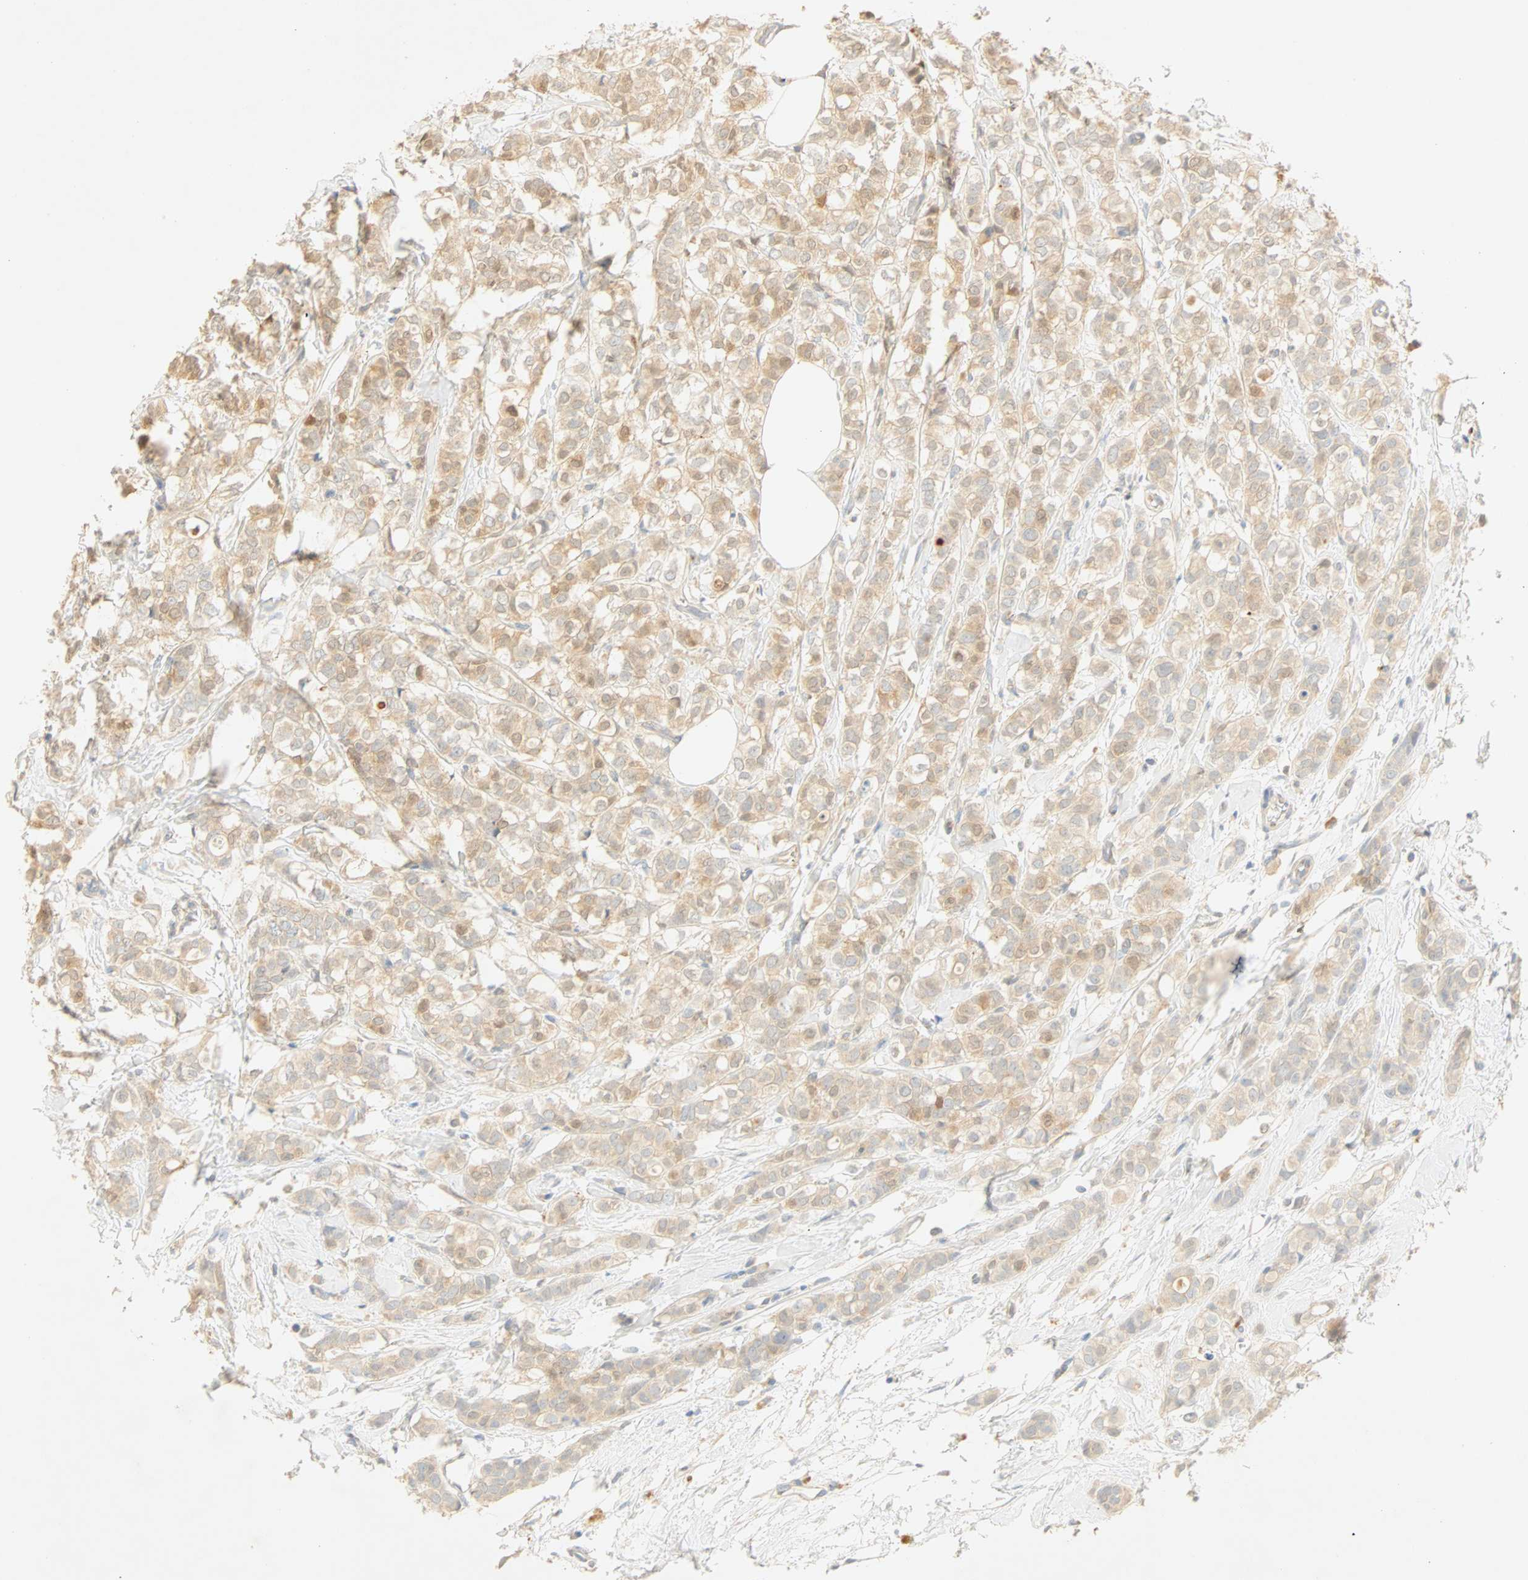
{"staining": {"intensity": "moderate", "quantity": ">75%", "location": "cytoplasmic/membranous"}, "tissue": "breast cancer", "cell_type": "Tumor cells", "image_type": "cancer", "snomed": [{"axis": "morphology", "description": "Lobular carcinoma"}, {"axis": "topography", "description": "Breast"}], "caption": "The immunohistochemical stain labels moderate cytoplasmic/membranous expression in tumor cells of lobular carcinoma (breast) tissue. Using DAB (3,3'-diaminobenzidine) (brown) and hematoxylin (blue) stains, captured at high magnification using brightfield microscopy.", "gene": "SELENBP1", "patient": {"sex": "female", "age": 60}}